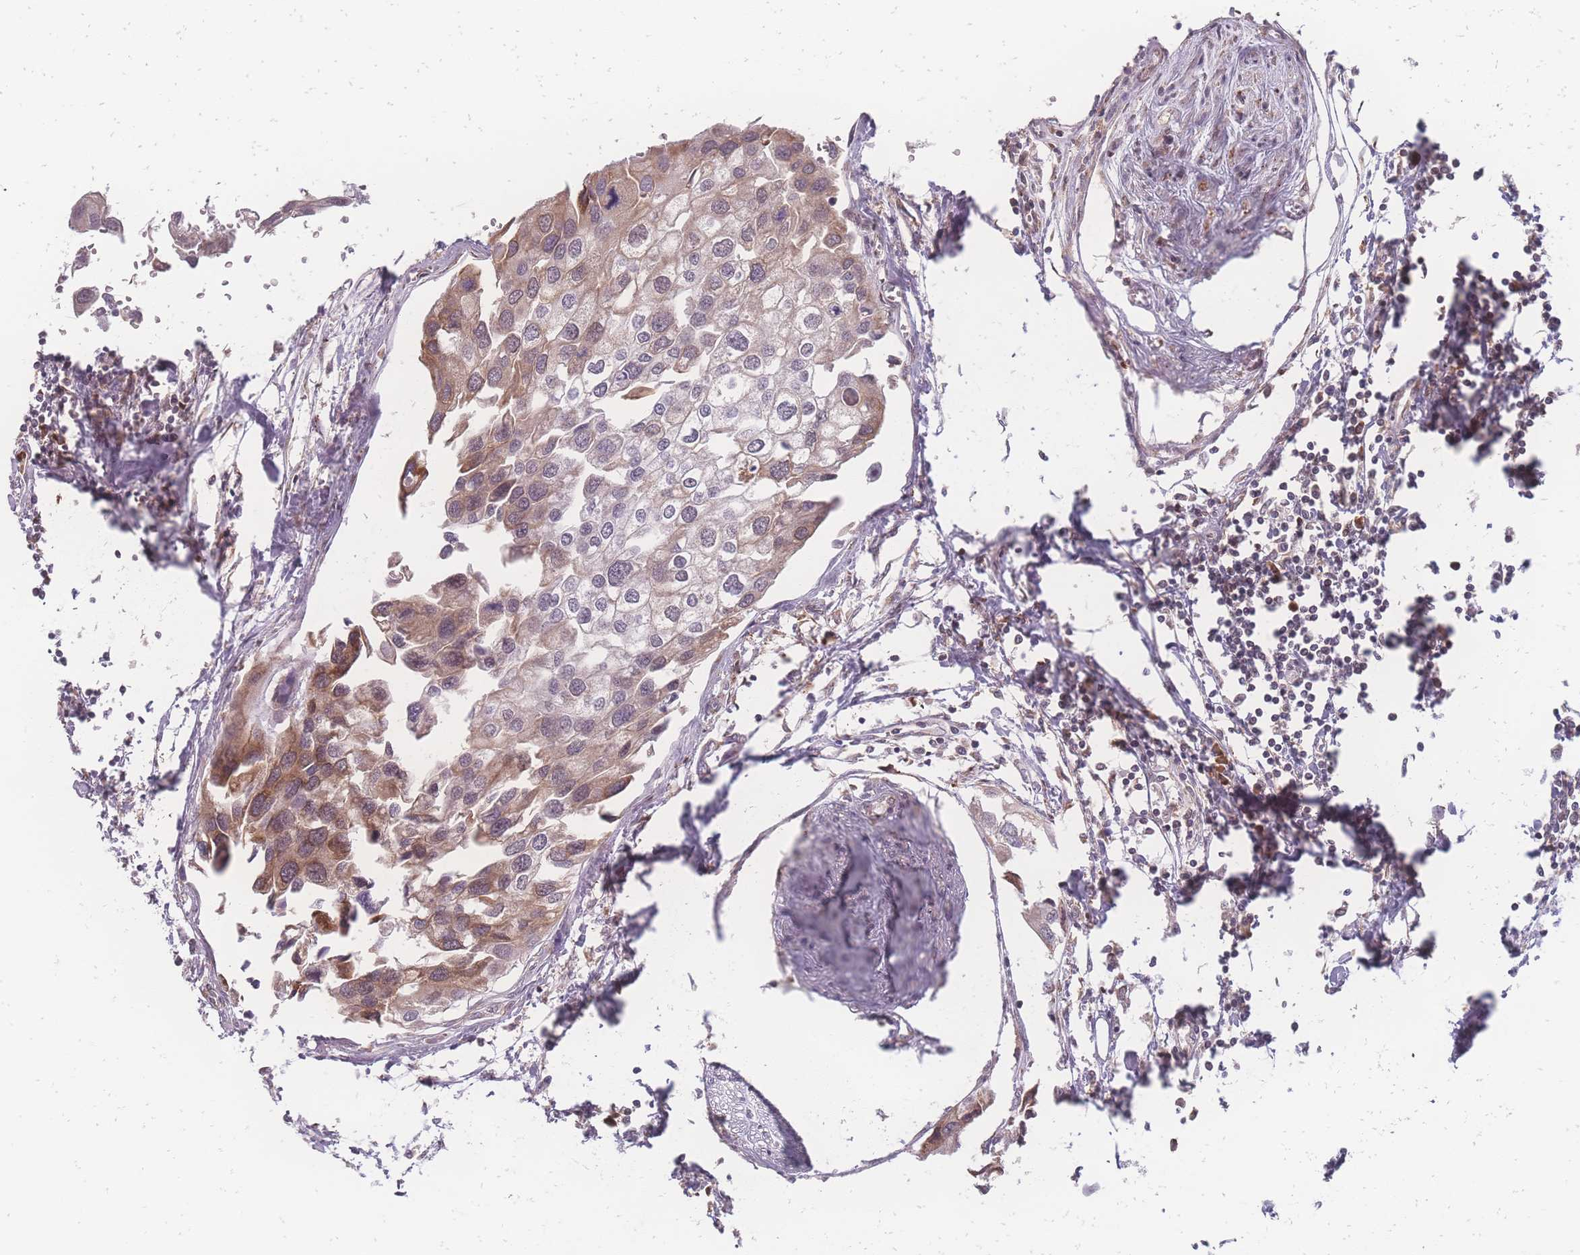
{"staining": {"intensity": "moderate", "quantity": "<25%", "location": "cytoplasmic/membranous"}, "tissue": "urothelial cancer", "cell_type": "Tumor cells", "image_type": "cancer", "snomed": [{"axis": "morphology", "description": "Urothelial carcinoma, High grade"}, {"axis": "topography", "description": "Urinary bladder"}], "caption": "Immunohistochemical staining of urothelial cancer demonstrates low levels of moderate cytoplasmic/membranous protein staining in approximately <25% of tumor cells.", "gene": "ZC3H13", "patient": {"sex": "male", "age": 64}}